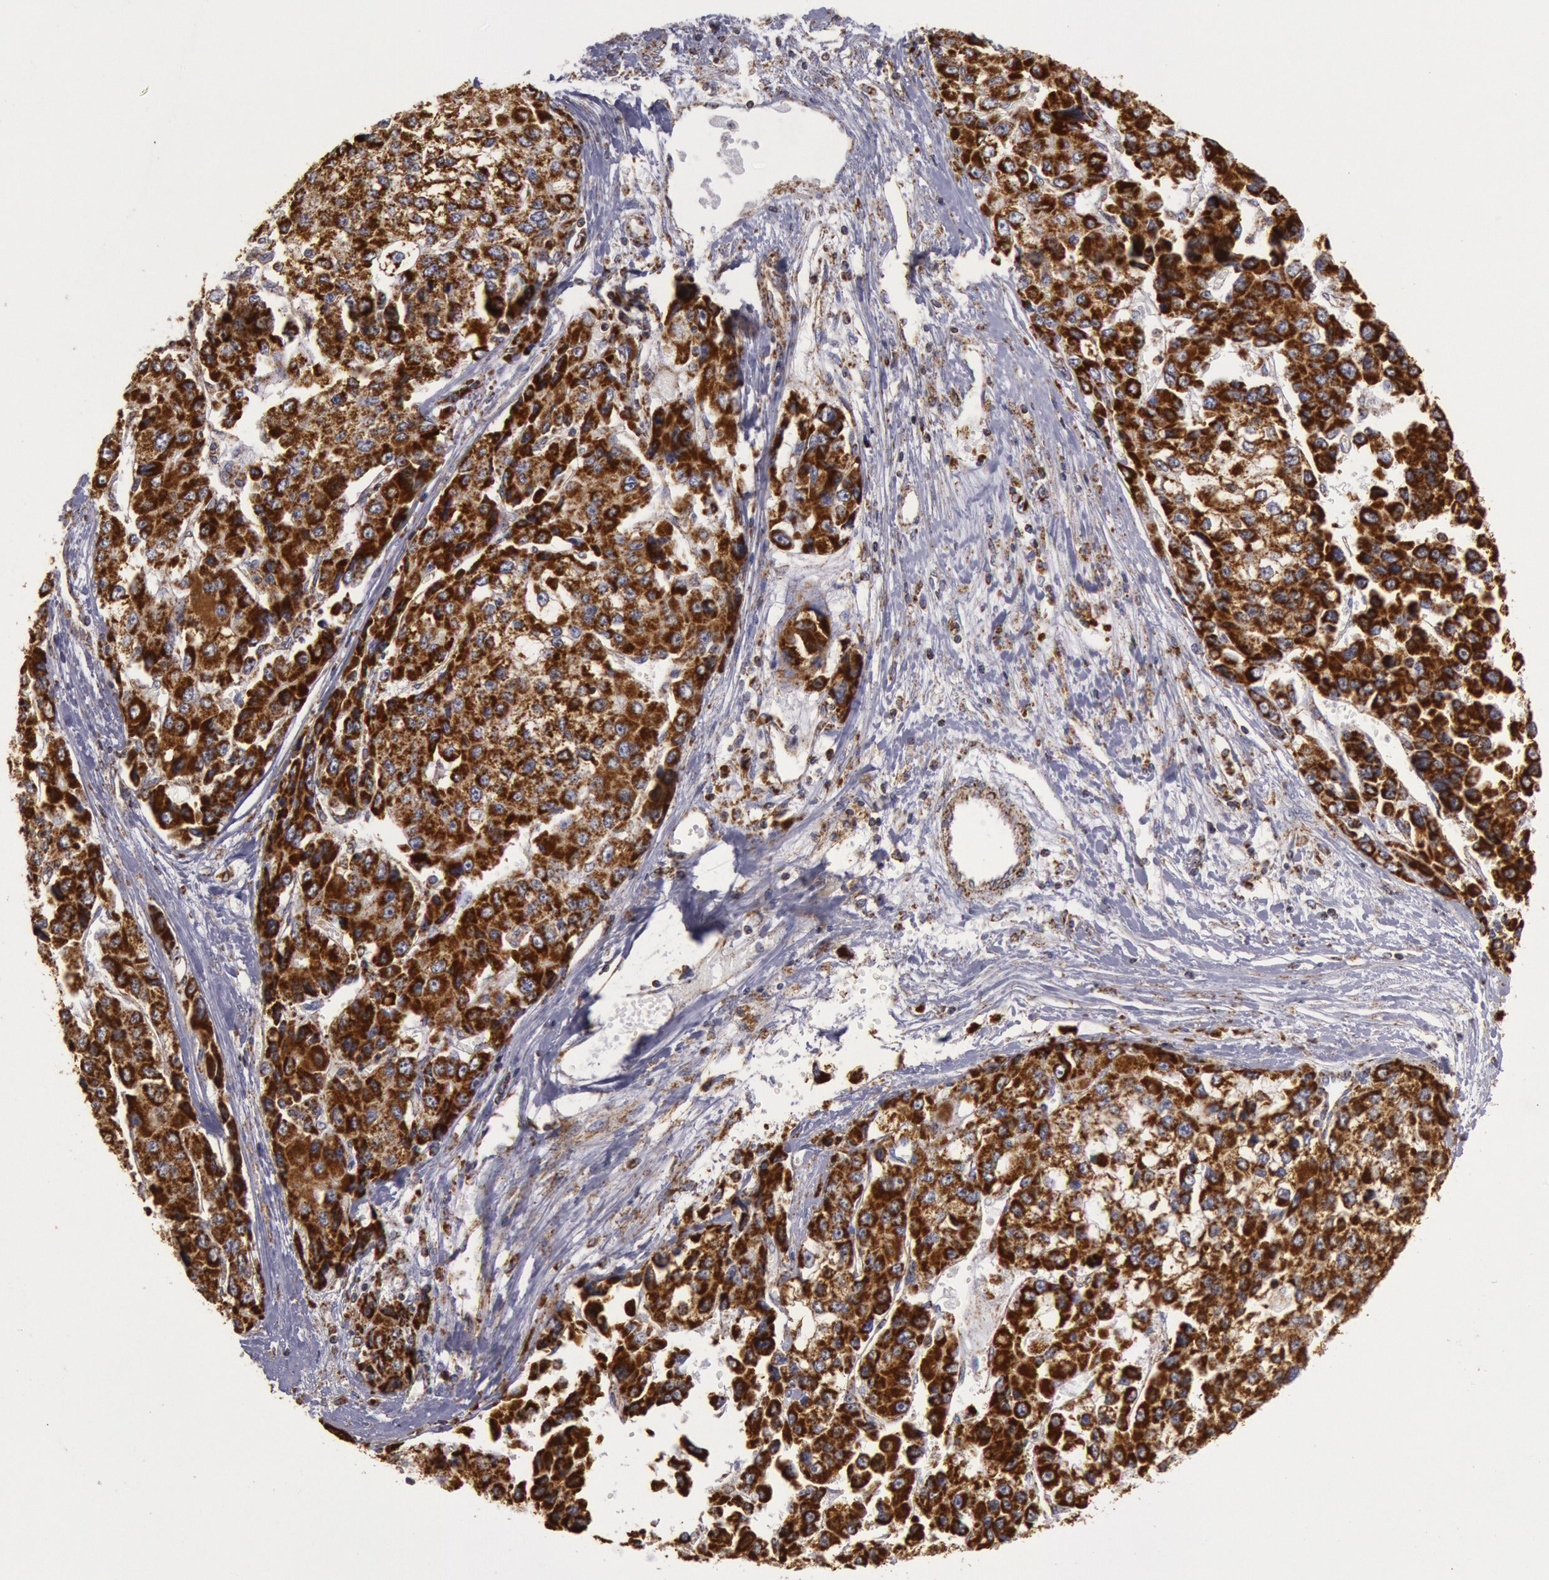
{"staining": {"intensity": "strong", "quantity": ">75%", "location": "cytoplasmic/membranous"}, "tissue": "liver cancer", "cell_type": "Tumor cells", "image_type": "cancer", "snomed": [{"axis": "morphology", "description": "Carcinoma, Hepatocellular, NOS"}, {"axis": "topography", "description": "Liver"}], "caption": "A high amount of strong cytoplasmic/membranous staining is appreciated in about >75% of tumor cells in hepatocellular carcinoma (liver) tissue.", "gene": "CYC1", "patient": {"sex": "female", "age": 66}}